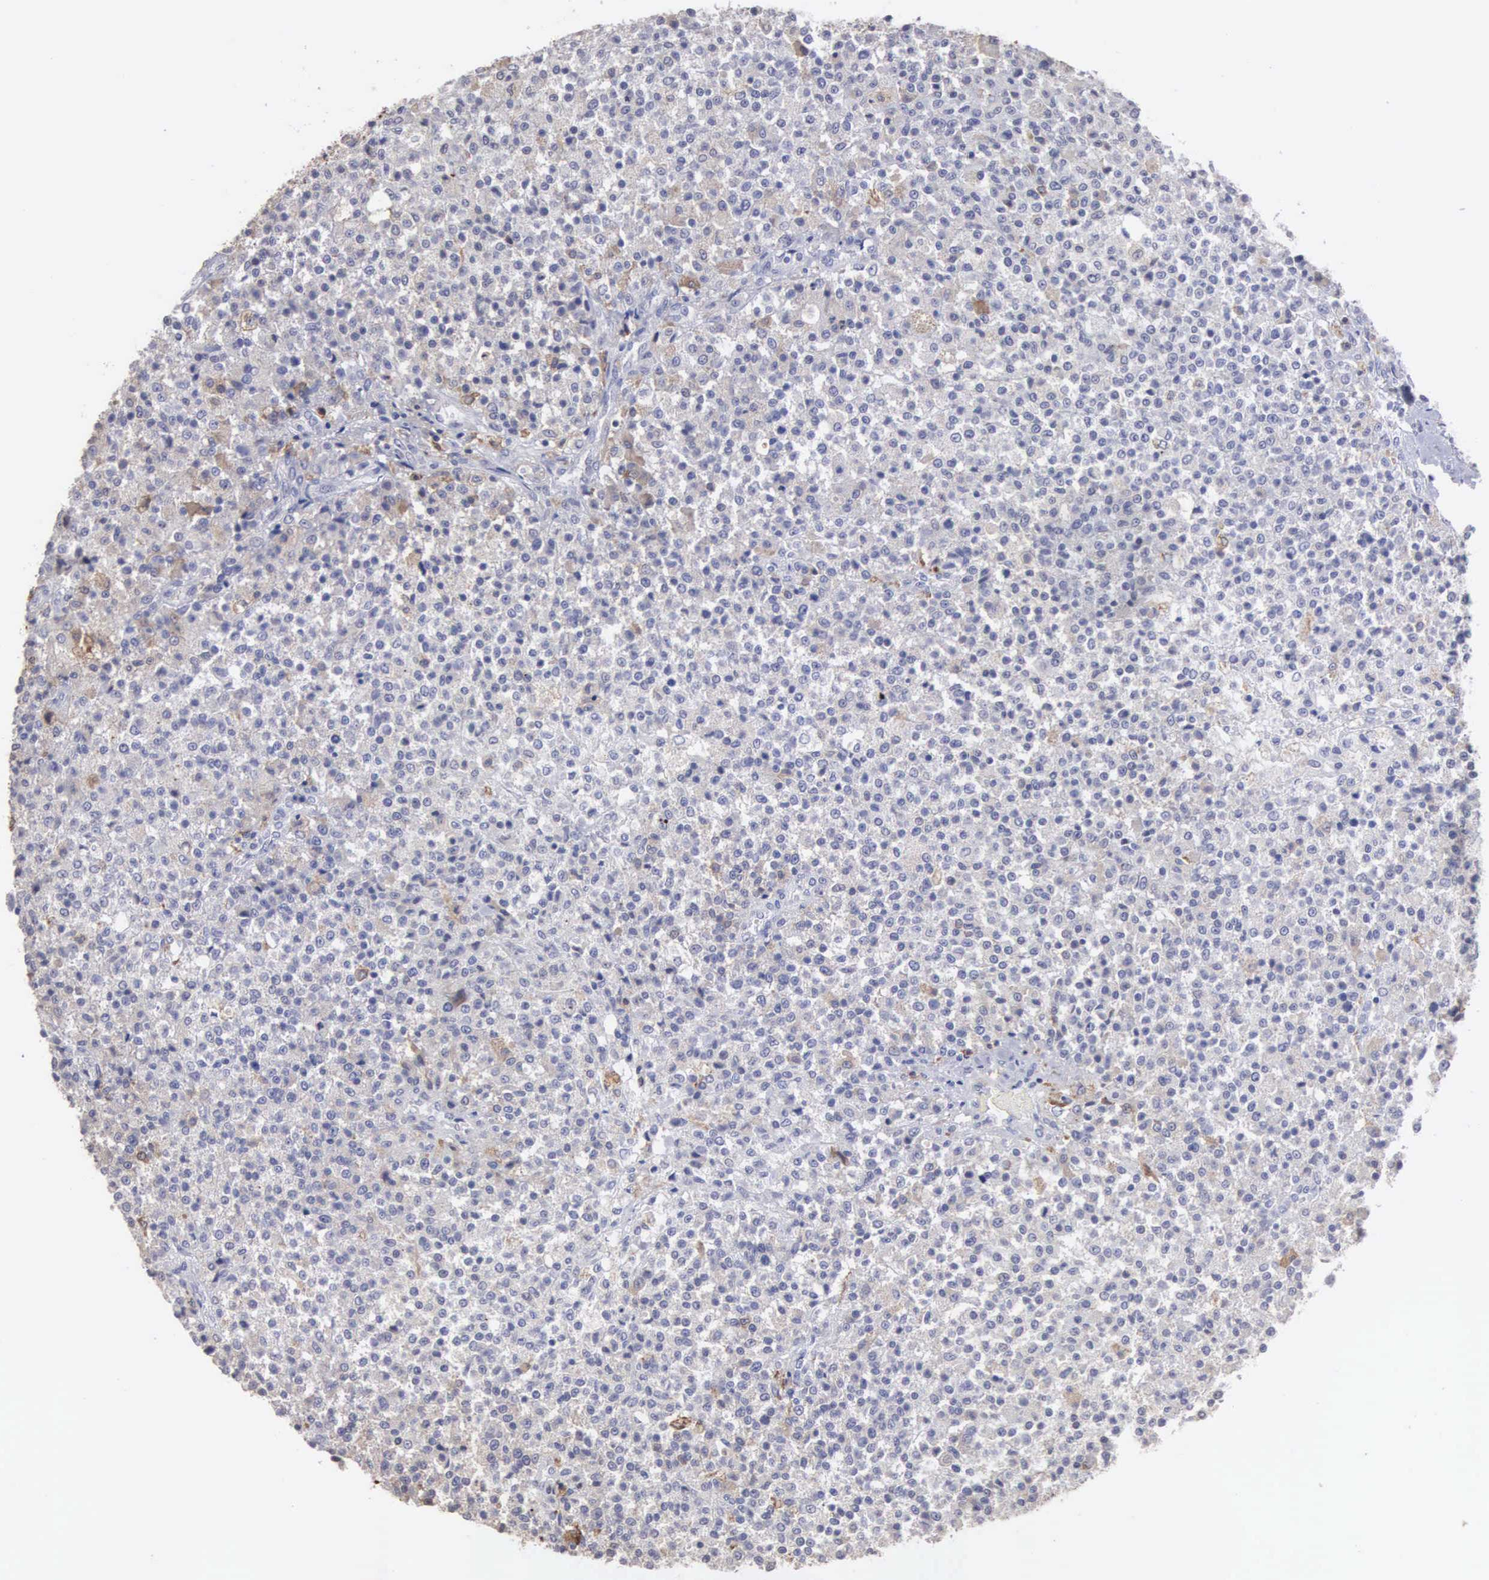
{"staining": {"intensity": "weak", "quantity": "<25%", "location": "cytoplasmic/membranous"}, "tissue": "testis cancer", "cell_type": "Tumor cells", "image_type": "cancer", "snomed": [{"axis": "morphology", "description": "Seminoma, NOS"}, {"axis": "topography", "description": "Testis"}], "caption": "DAB (3,3'-diaminobenzidine) immunohistochemical staining of human testis cancer displays no significant staining in tumor cells.", "gene": "LIN52", "patient": {"sex": "male", "age": 59}}